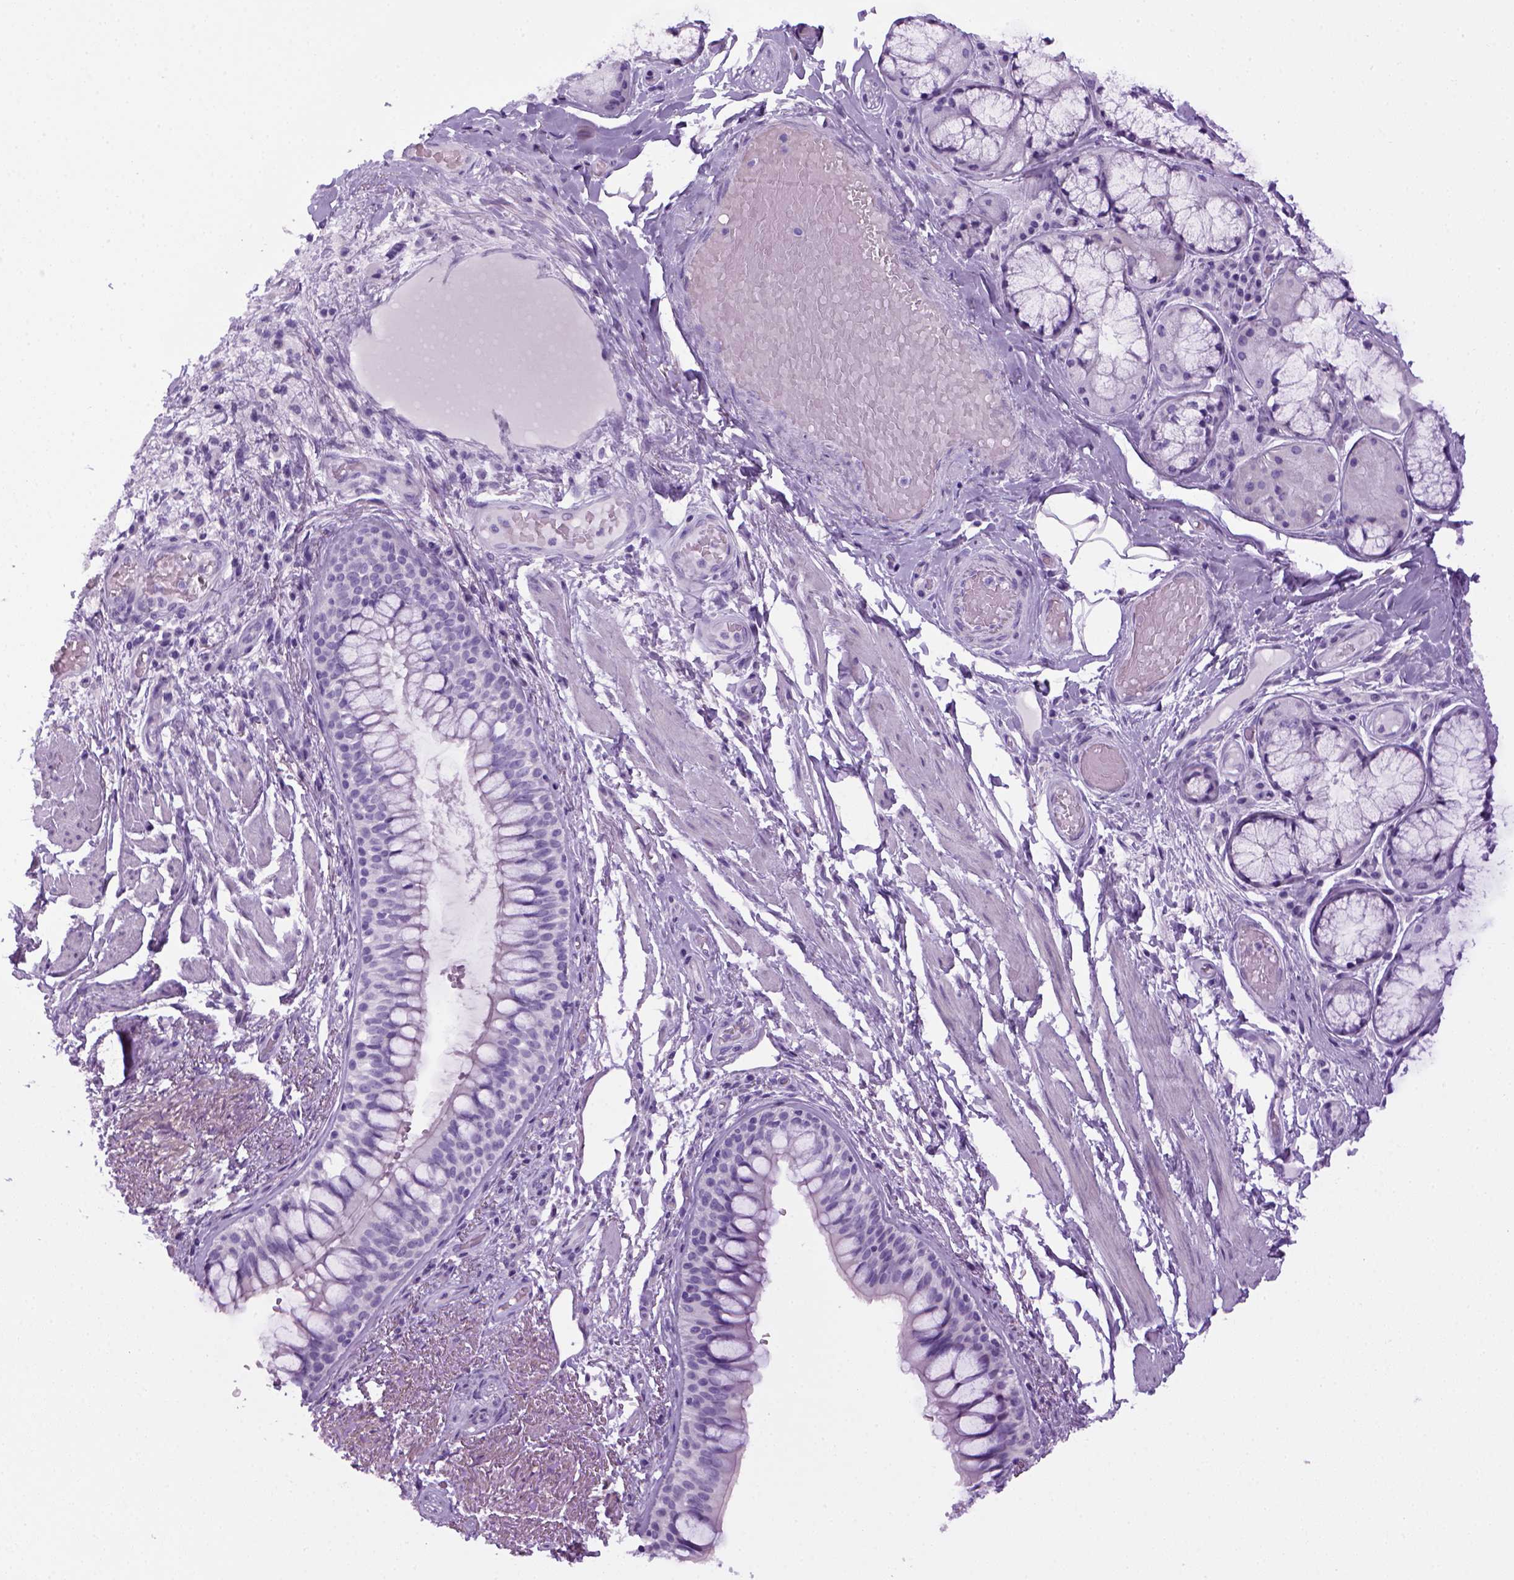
{"staining": {"intensity": "negative", "quantity": "none", "location": "none"}, "tissue": "adipose tissue", "cell_type": "Adipocytes", "image_type": "normal", "snomed": [{"axis": "morphology", "description": "Normal tissue, NOS"}, {"axis": "topography", "description": "Cartilage tissue"}, {"axis": "topography", "description": "Bronchus"}], "caption": "High power microscopy photomicrograph of an IHC histopathology image of benign adipose tissue, revealing no significant positivity in adipocytes.", "gene": "SGCG", "patient": {"sex": "male", "age": 64}}